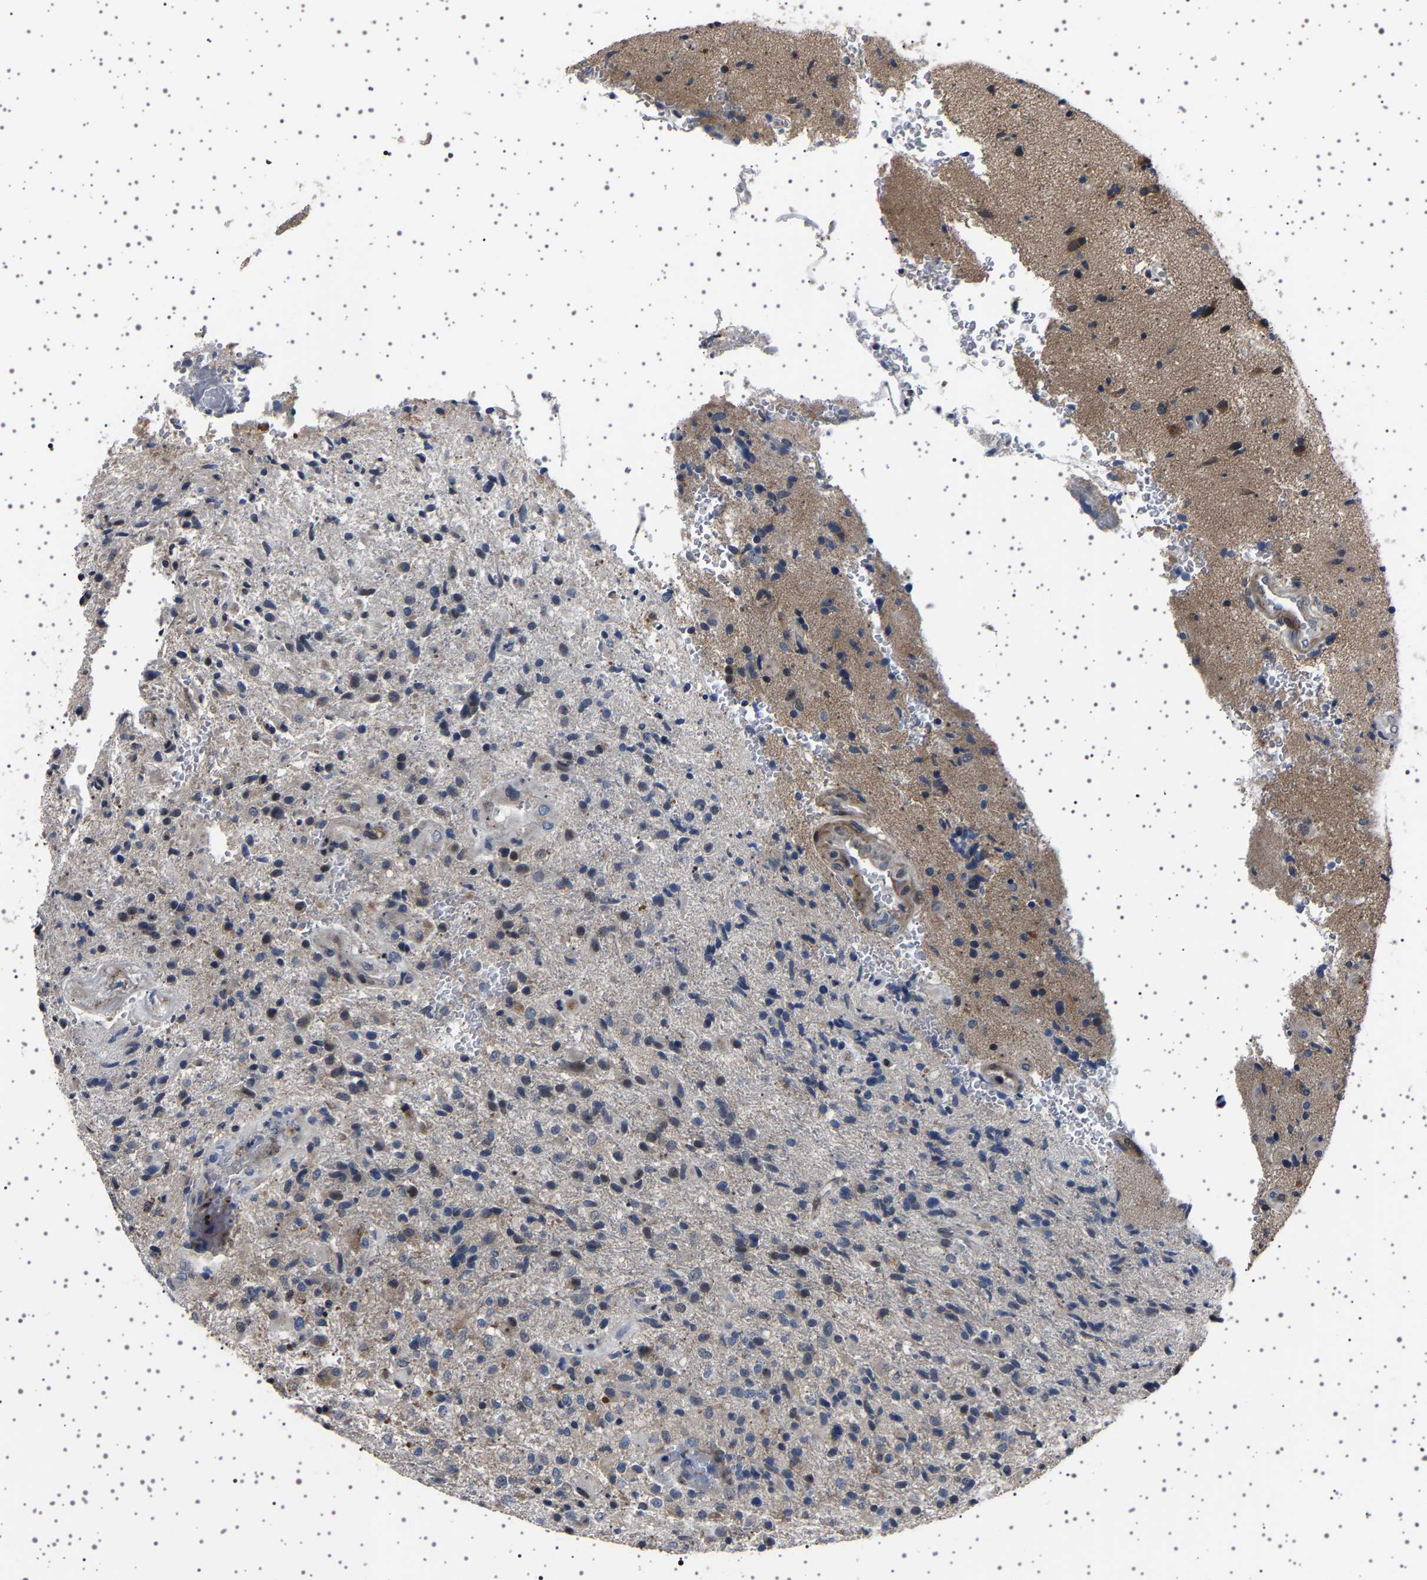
{"staining": {"intensity": "negative", "quantity": "none", "location": "none"}, "tissue": "glioma", "cell_type": "Tumor cells", "image_type": "cancer", "snomed": [{"axis": "morphology", "description": "Glioma, malignant, High grade"}, {"axis": "topography", "description": "Brain"}], "caption": "Glioma was stained to show a protein in brown. There is no significant positivity in tumor cells.", "gene": "PAK5", "patient": {"sex": "male", "age": 72}}